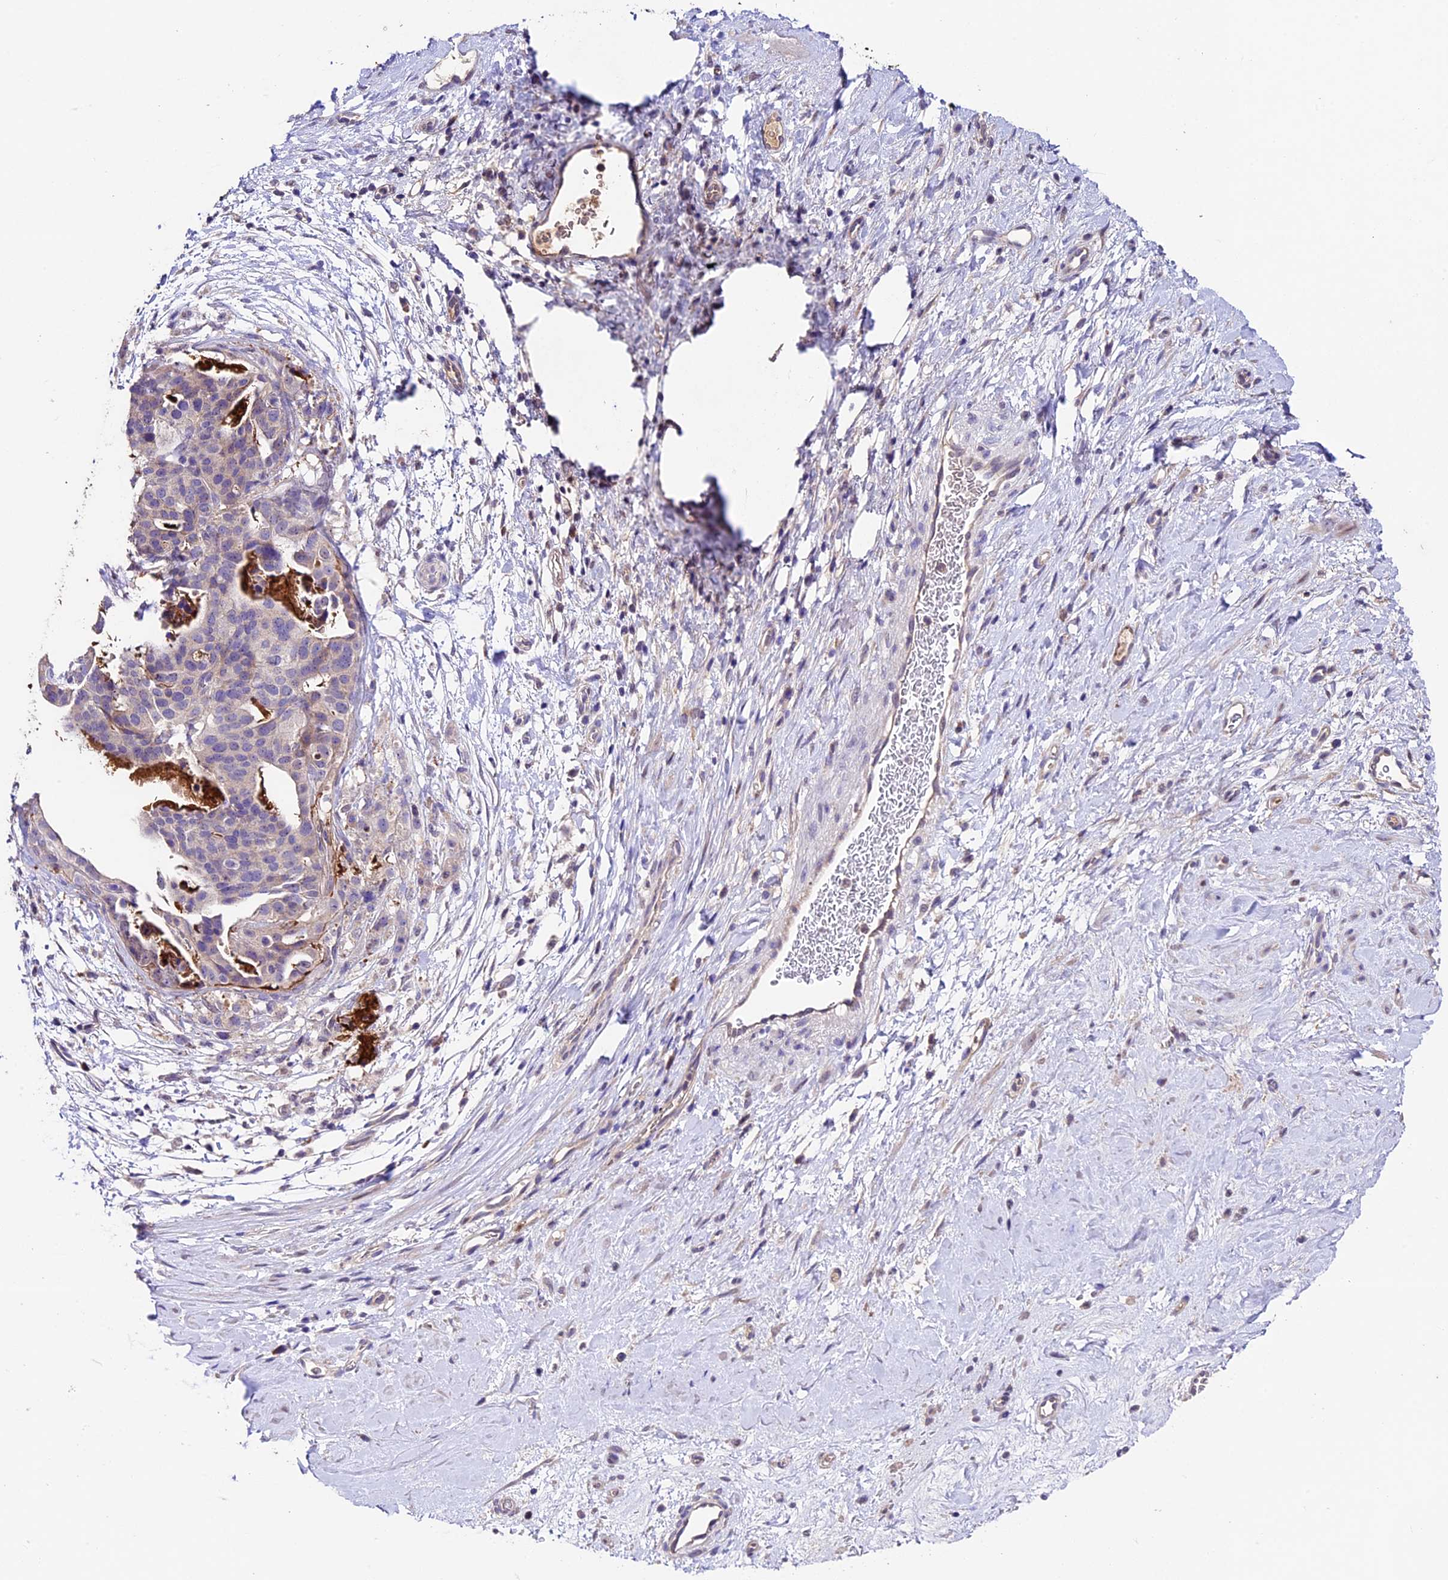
{"staining": {"intensity": "negative", "quantity": "none", "location": "none"}, "tissue": "stomach cancer", "cell_type": "Tumor cells", "image_type": "cancer", "snomed": [{"axis": "morphology", "description": "Adenocarcinoma, NOS"}, {"axis": "topography", "description": "Stomach"}], "caption": "Stomach adenocarcinoma stained for a protein using IHC displays no positivity tumor cells.", "gene": "SBNO2", "patient": {"sex": "male", "age": 48}}